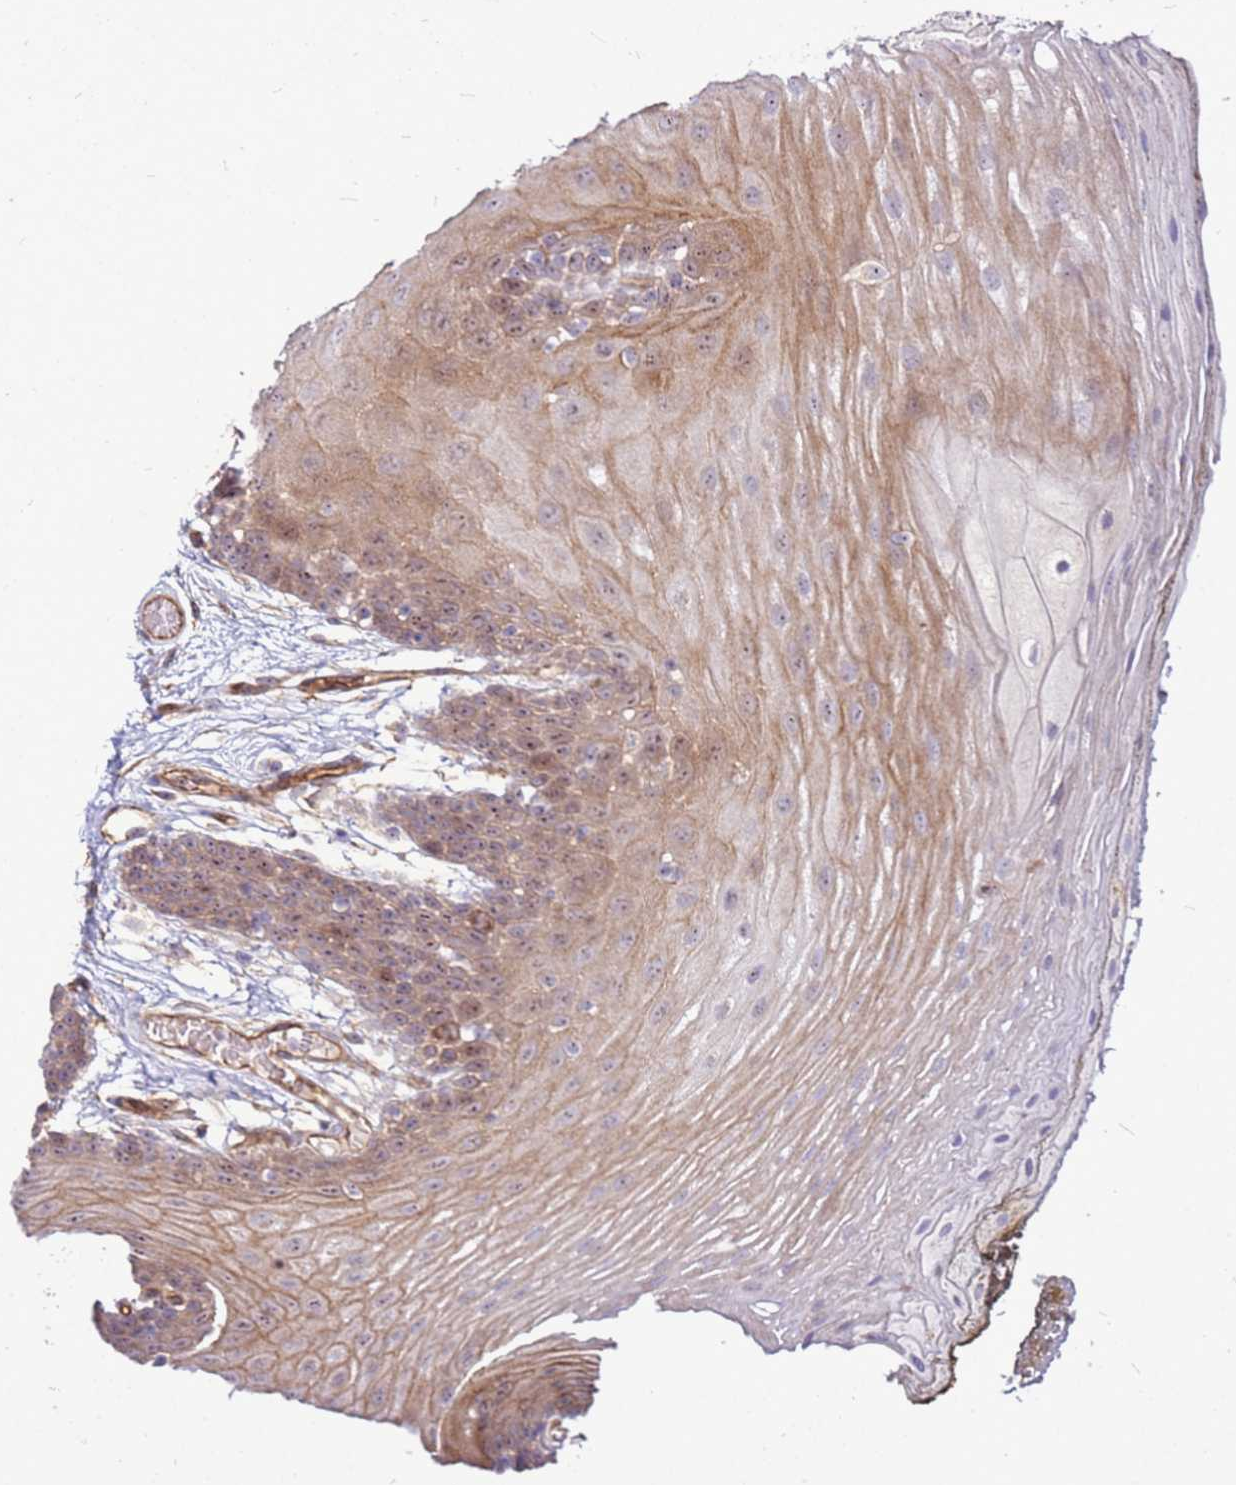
{"staining": {"intensity": "moderate", "quantity": "25%-75%", "location": "cytoplasmic/membranous,nuclear"}, "tissue": "oral mucosa", "cell_type": "Squamous epithelial cells", "image_type": "normal", "snomed": [{"axis": "morphology", "description": "Normal tissue, NOS"}, {"axis": "morphology", "description": "Squamous cell carcinoma, NOS"}, {"axis": "topography", "description": "Oral tissue"}, {"axis": "topography", "description": "Head-Neck"}], "caption": "Unremarkable oral mucosa exhibits moderate cytoplasmic/membranous,nuclear expression in approximately 25%-75% of squamous epithelial cells, visualized by immunohistochemistry.", "gene": "TOPAZ1", "patient": {"sex": "female", "age": 81}}